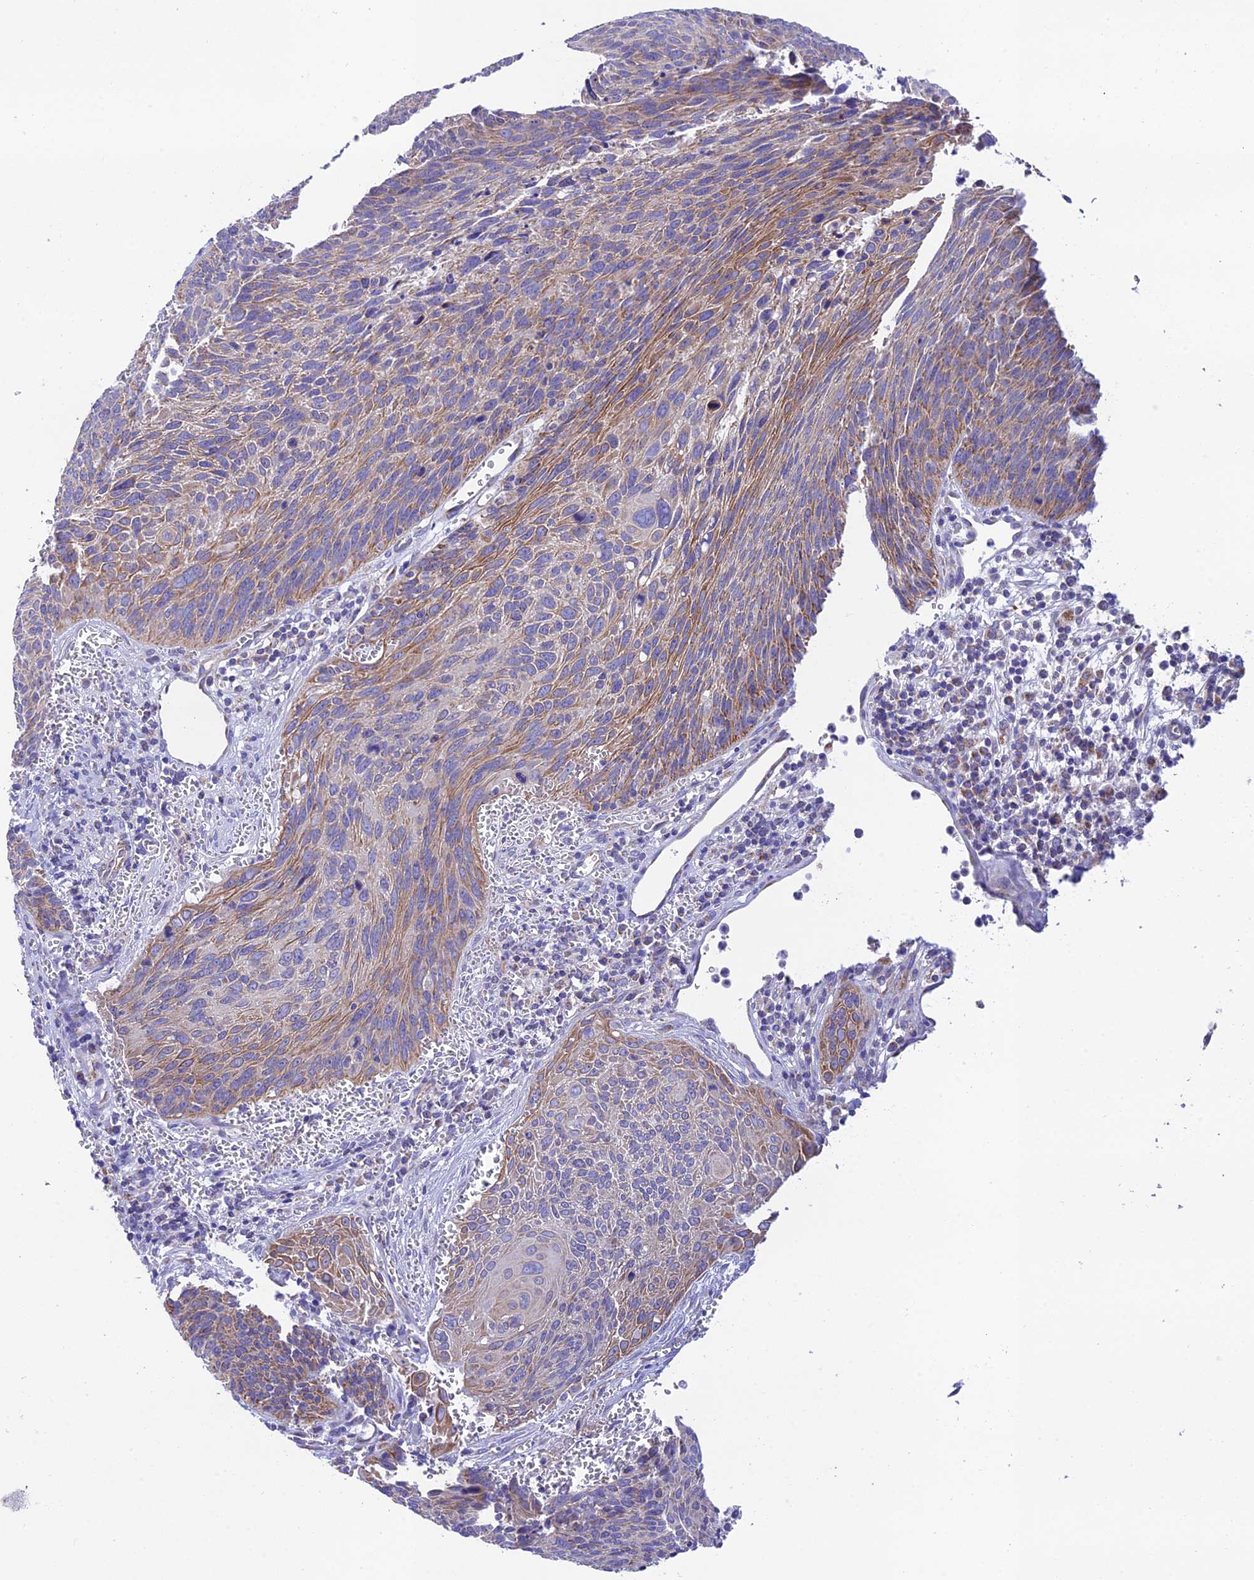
{"staining": {"intensity": "moderate", "quantity": "25%-75%", "location": "cytoplasmic/membranous"}, "tissue": "cervical cancer", "cell_type": "Tumor cells", "image_type": "cancer", "snomed": [{"axis": "morphology", "description": "Squamous cell carcinoma, NOS"}, {"axis": "topography", "description": "Cervix"}], "caption": "Cervical squamous cell carcinoma stained with a brown dye shows moderate cytoplasmic/membranous positive positivity in about 25%-75% of tumor cells.", "gene": "HSDL2", "patient": {"sex": "female", "age": 55}}